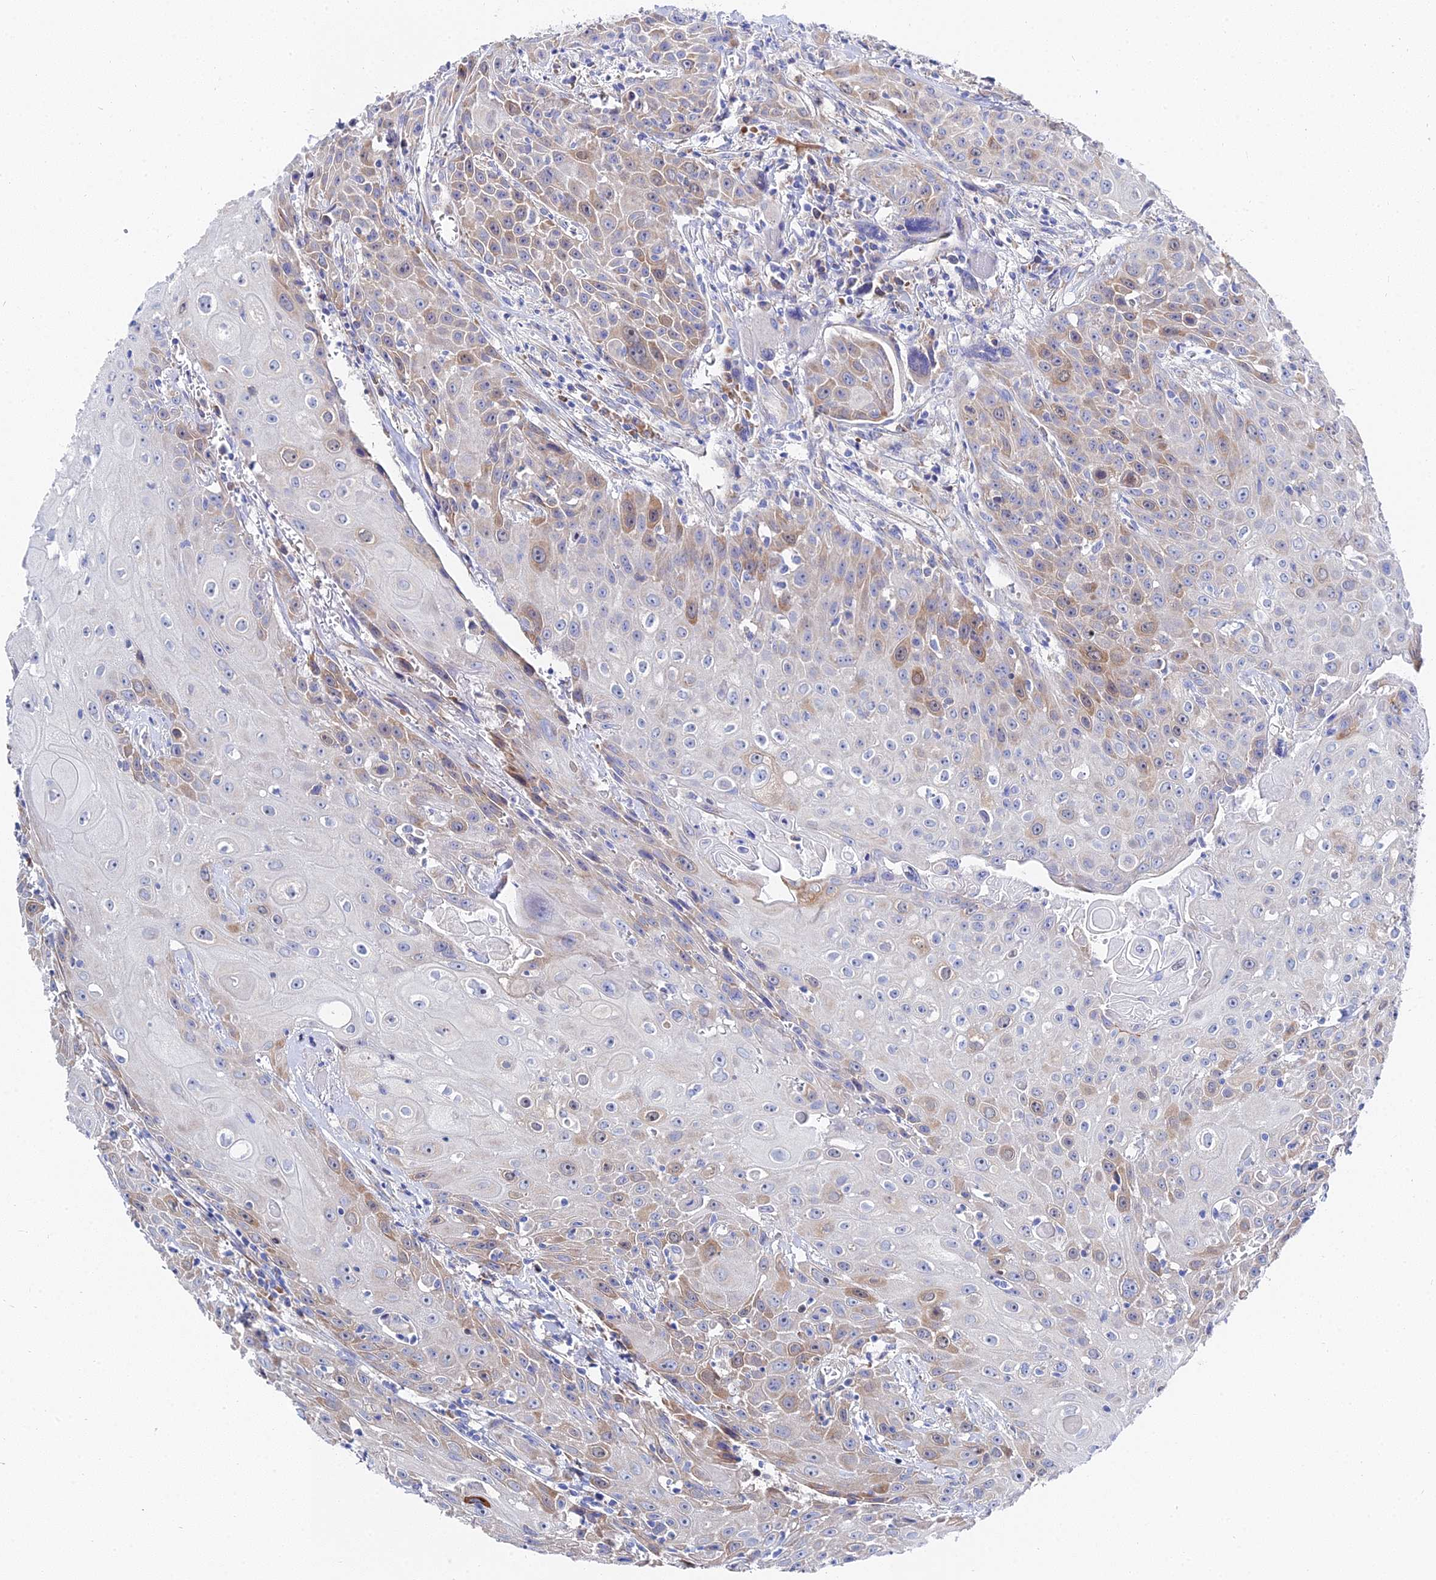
{"staining": {"intensity": "moderate", "quantity": "<25%", "location": "cytoplasmic/membranous"}, "tissue": "head and neck cancer", "cell_type": "Tumor cells", "image_type": "cancer", "snomed": [{"axis": "morphology", "description": "Squamous cell carcinoma, NOS"}, {"axis": "topography", "description": "Oral tissue"}, {"axis": "topography", "description": "Head-Neck"}], "caption": "Tumor cells reveal low levels of moderate cytoplasmic/membranous positivity in approximately <25% of cells in human head and neck squamous cell carcinoma.", "gene": "PTTG1", "patient": {"sex": "female", "age": 82}}